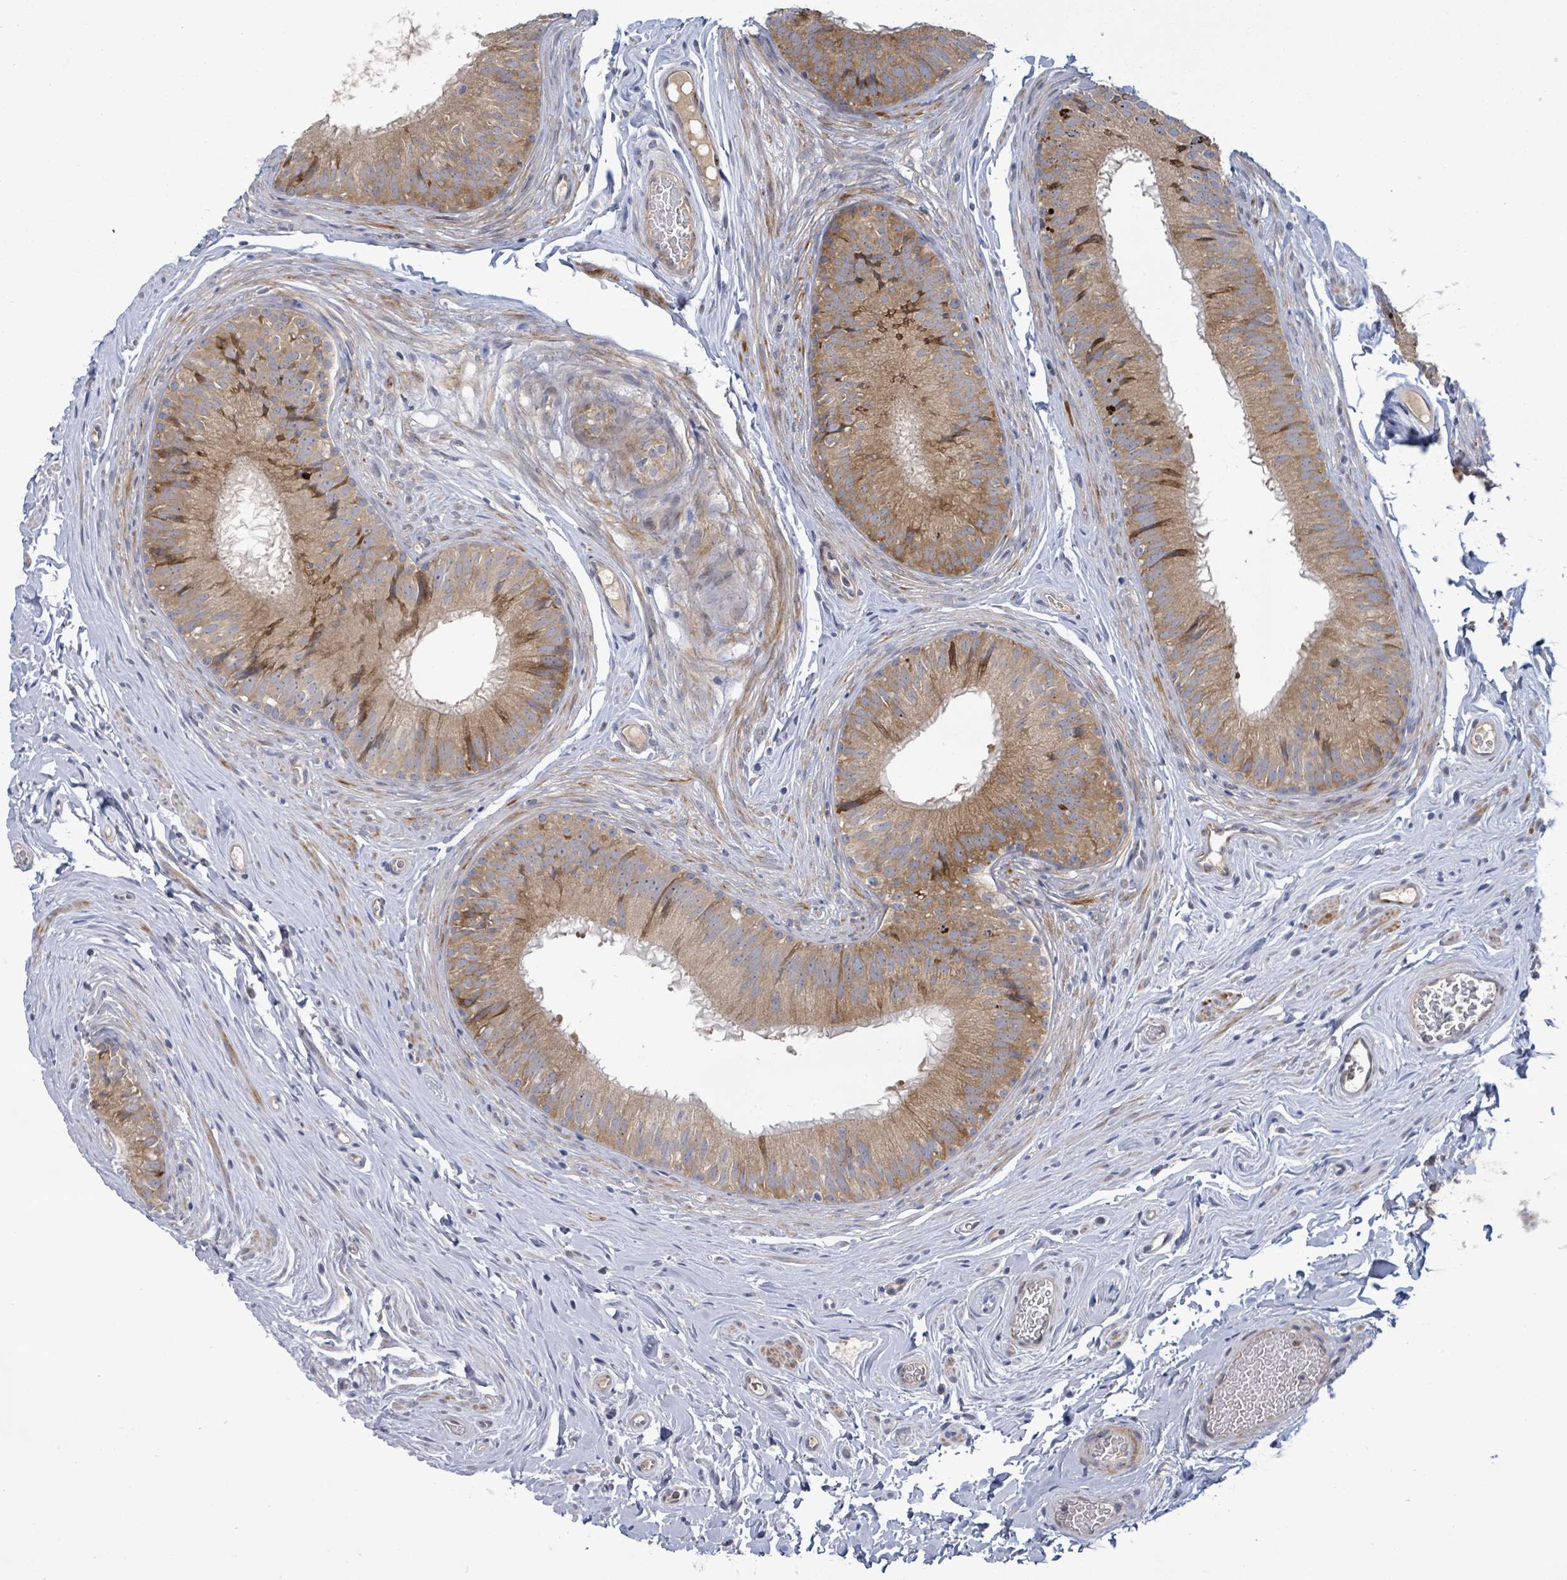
{"staining": {"intensity": "moderate", "quantity": ">75%", "location": "cytoplasmic/membranous"}, "tissue": "epididymis", "cell_type": "Glandular cells", "image_type": "normal", "snomed": [{"axis": "morphology", "description": "Normal tissue, NOS"}, {"axis": "topography", "description": "Epididymis, spermatic cord, NOS"}], "caption": "Immunohistochemistry (IHC) of normal human epididymis exhibits medium levels of moderate cytoplasmic/membranous expression in approximately >75% of glandular cells.", "gene": "SLIT3", "patient": {"sex": "male", "age": 25}}